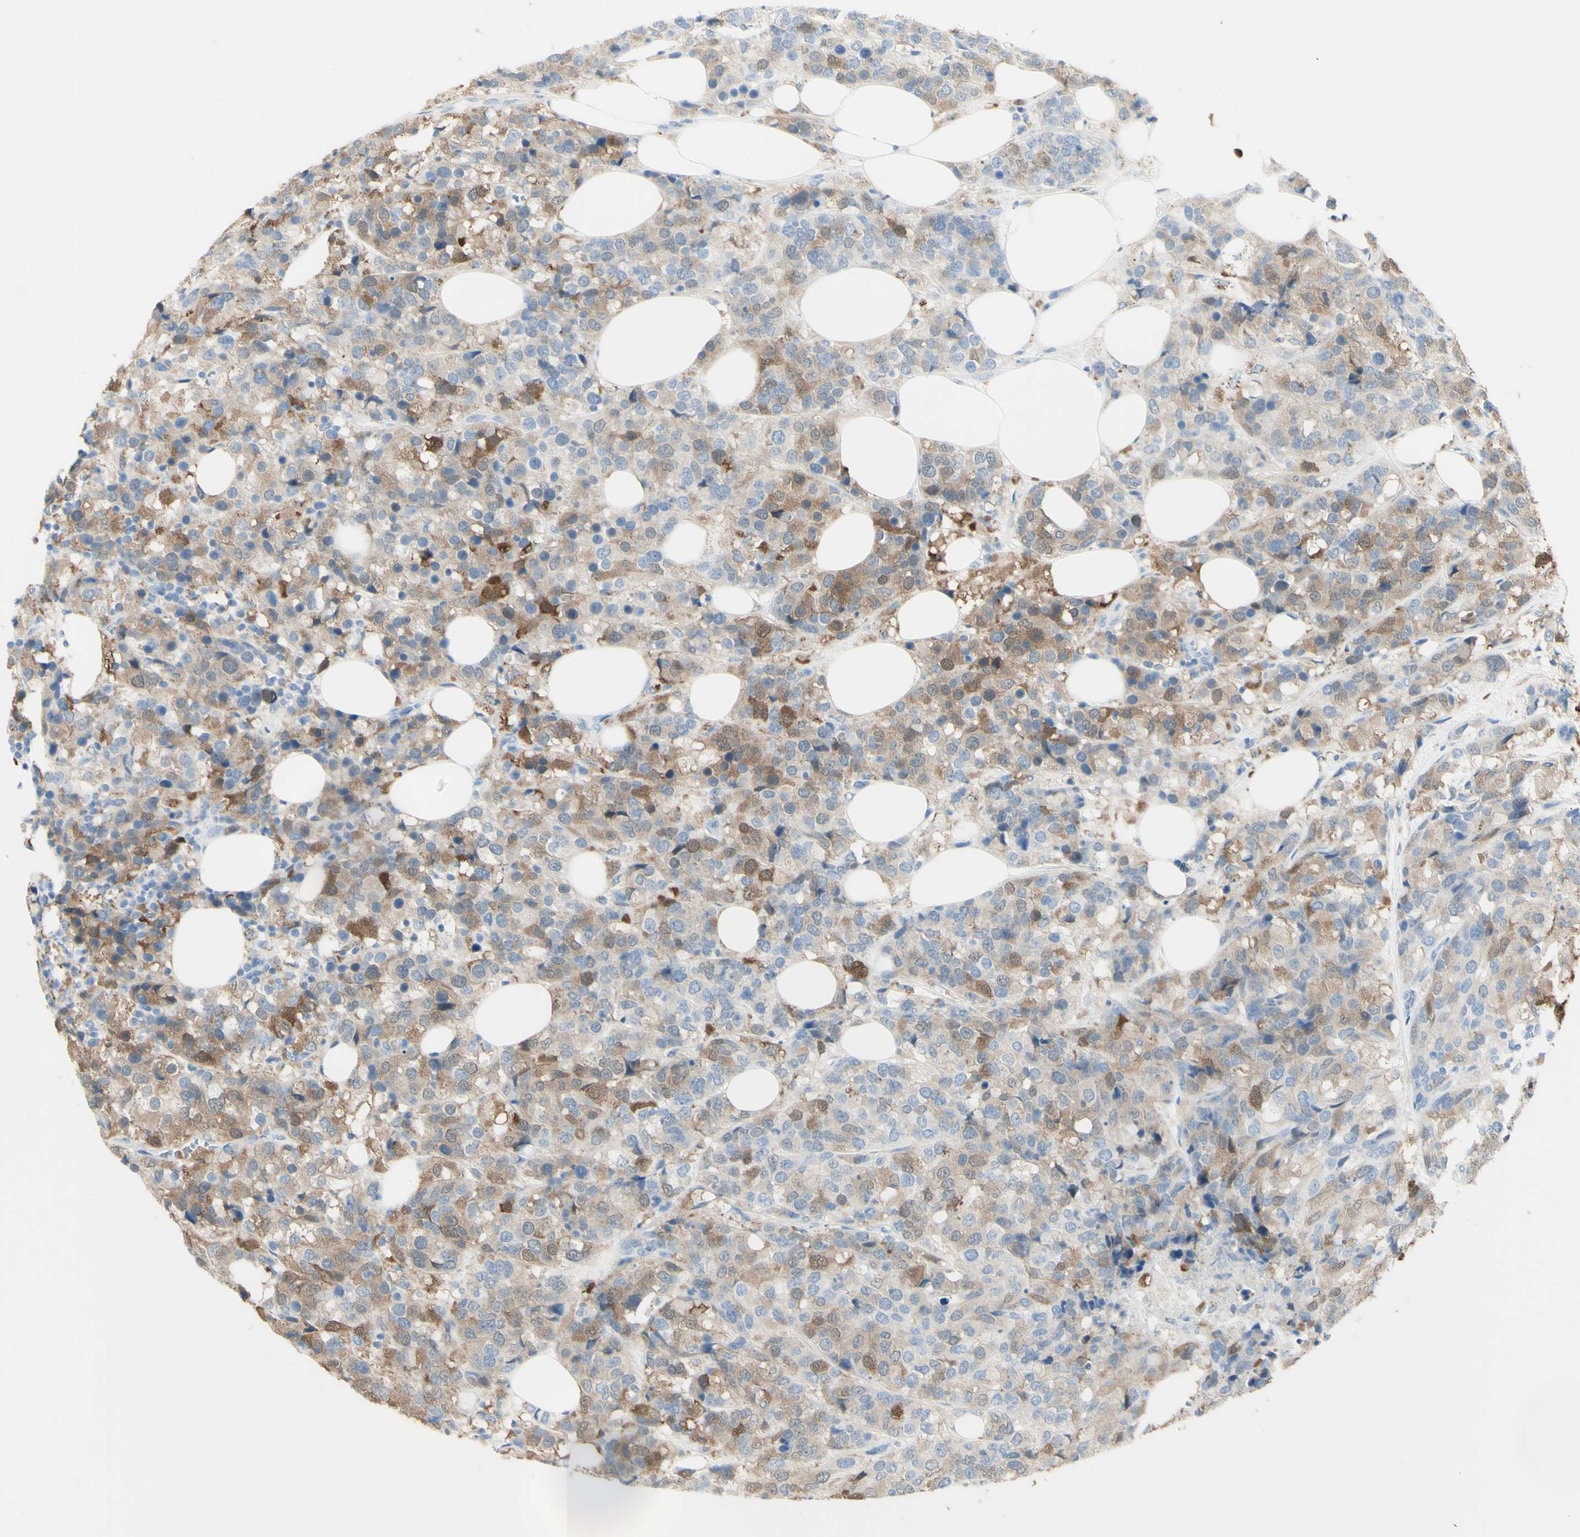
{"staining": {"intensity": "moderate", "quantity": "25%-75%", "location": "cytoplasmic/membranous"}, "tissue": "breast cancer", "cell_type": "Tumor cells", "image_type": "cancer", "snomed": [{"axis": "morphology", "description": "Lobular carcinoma"}, {"axis": "topography", "description": "Breast"}], "caption": "Protein expression analysis of breast cancer (lobular carcinoma) reveals moderate cytoplasmic/membranous positivity in about 25%-75% of tumor cells. Immunohistochemistry stains the protein of interest in brown and the nuclei are stained blue.", "gene": "TSPAN1", "patient": {"sex": "female", "age": 59}}